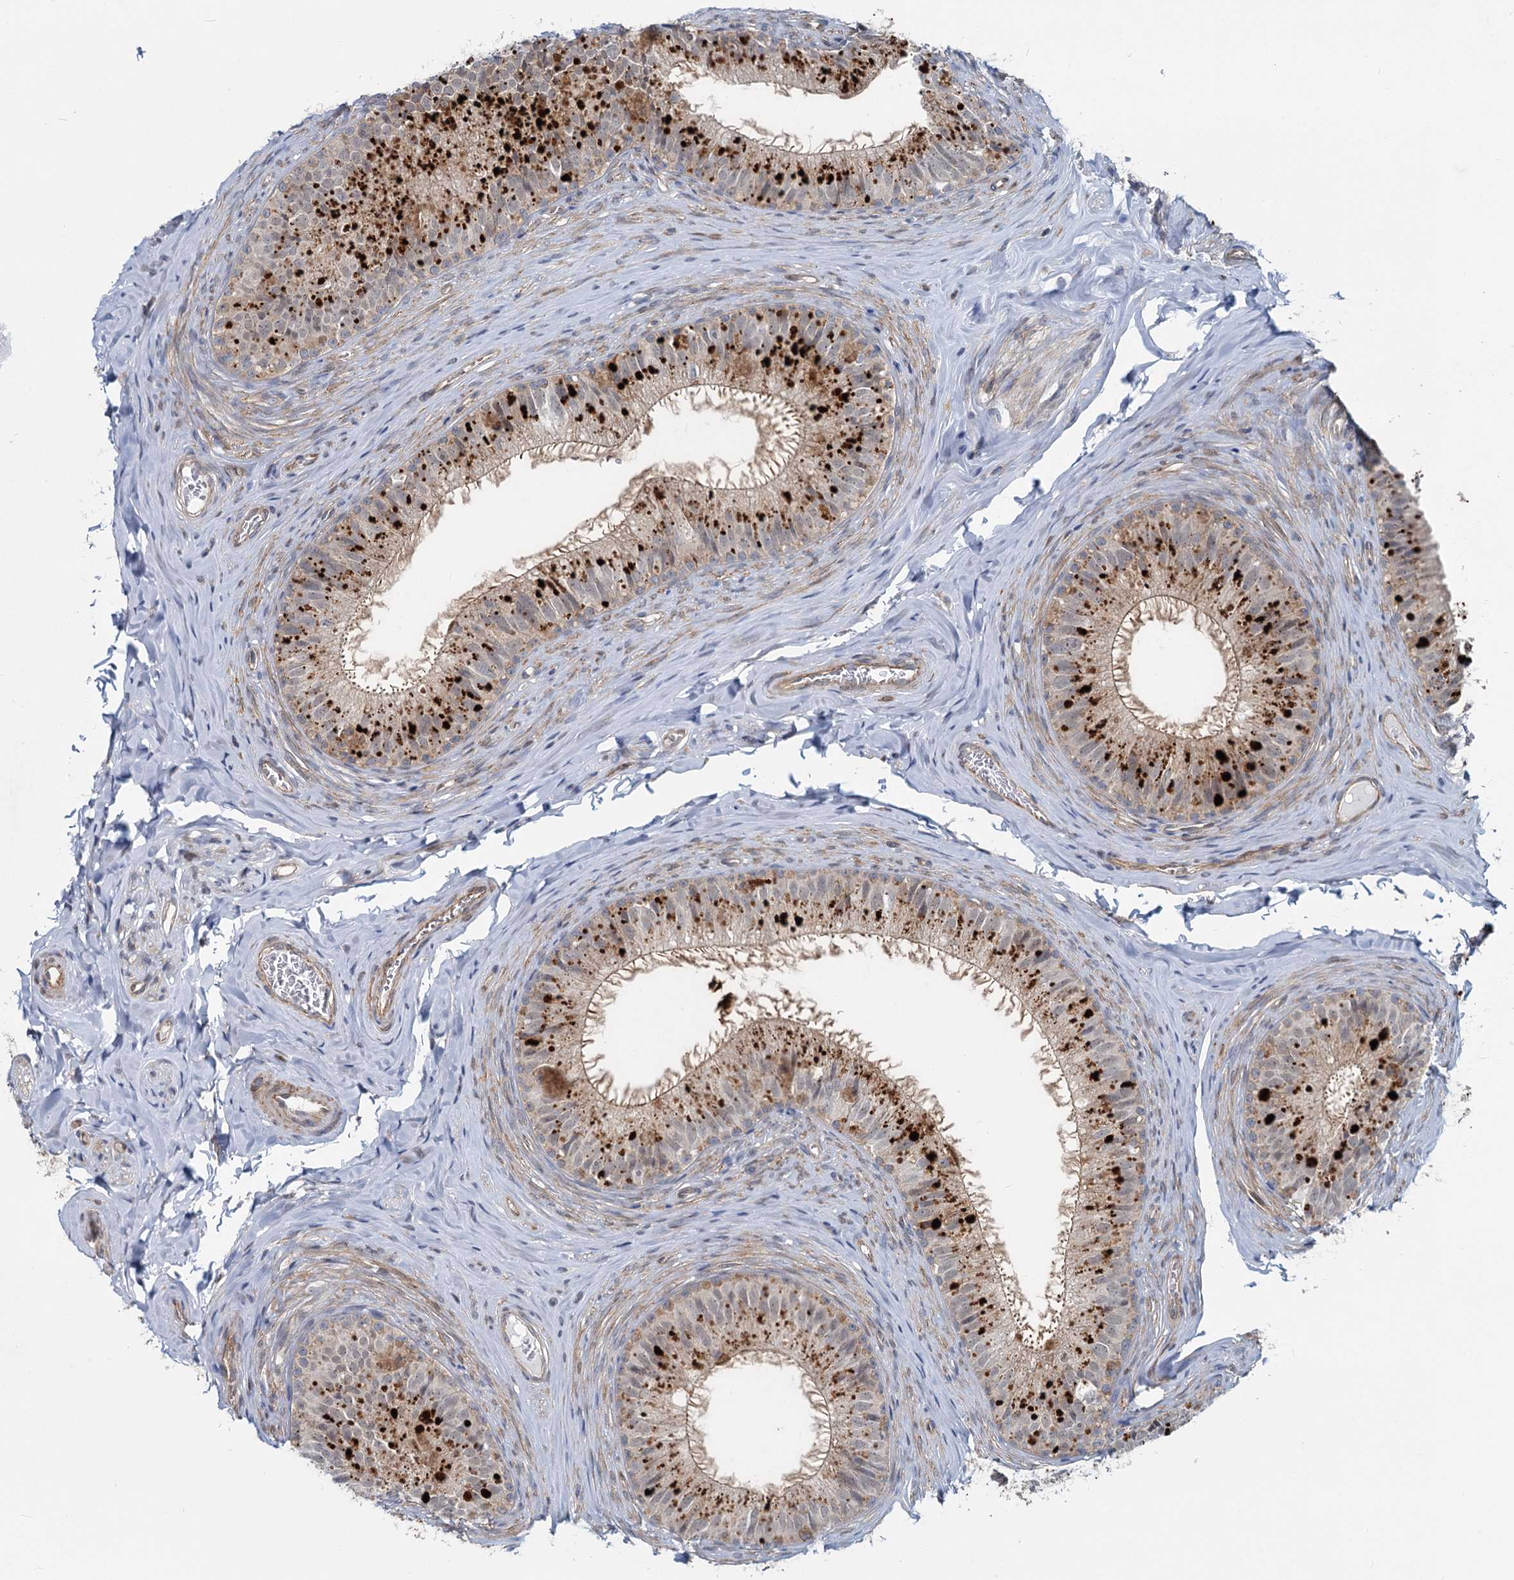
{"staining": {"intensity": "moderate", "quantity": "25%-75%", "location": "cytoplasmic/membranous"}, "tissue": "epididymis", "cell_type": "Glandular cells", "image_type": "normal", "snomed": [{"axis": "morphology", "description": "Normal tissue, NOS"}, {"axis": "topography", "description": "Epididymis"}], "caption": "Immunohistochemistry (IHC) of benign human epididymis demonstrates medium levels of moderate cytoplasmic/membranous positivity in about 25%-75% of glandular cells.", "gene": "ADCY2", "patient": {"sex": "male", "age": 34}}